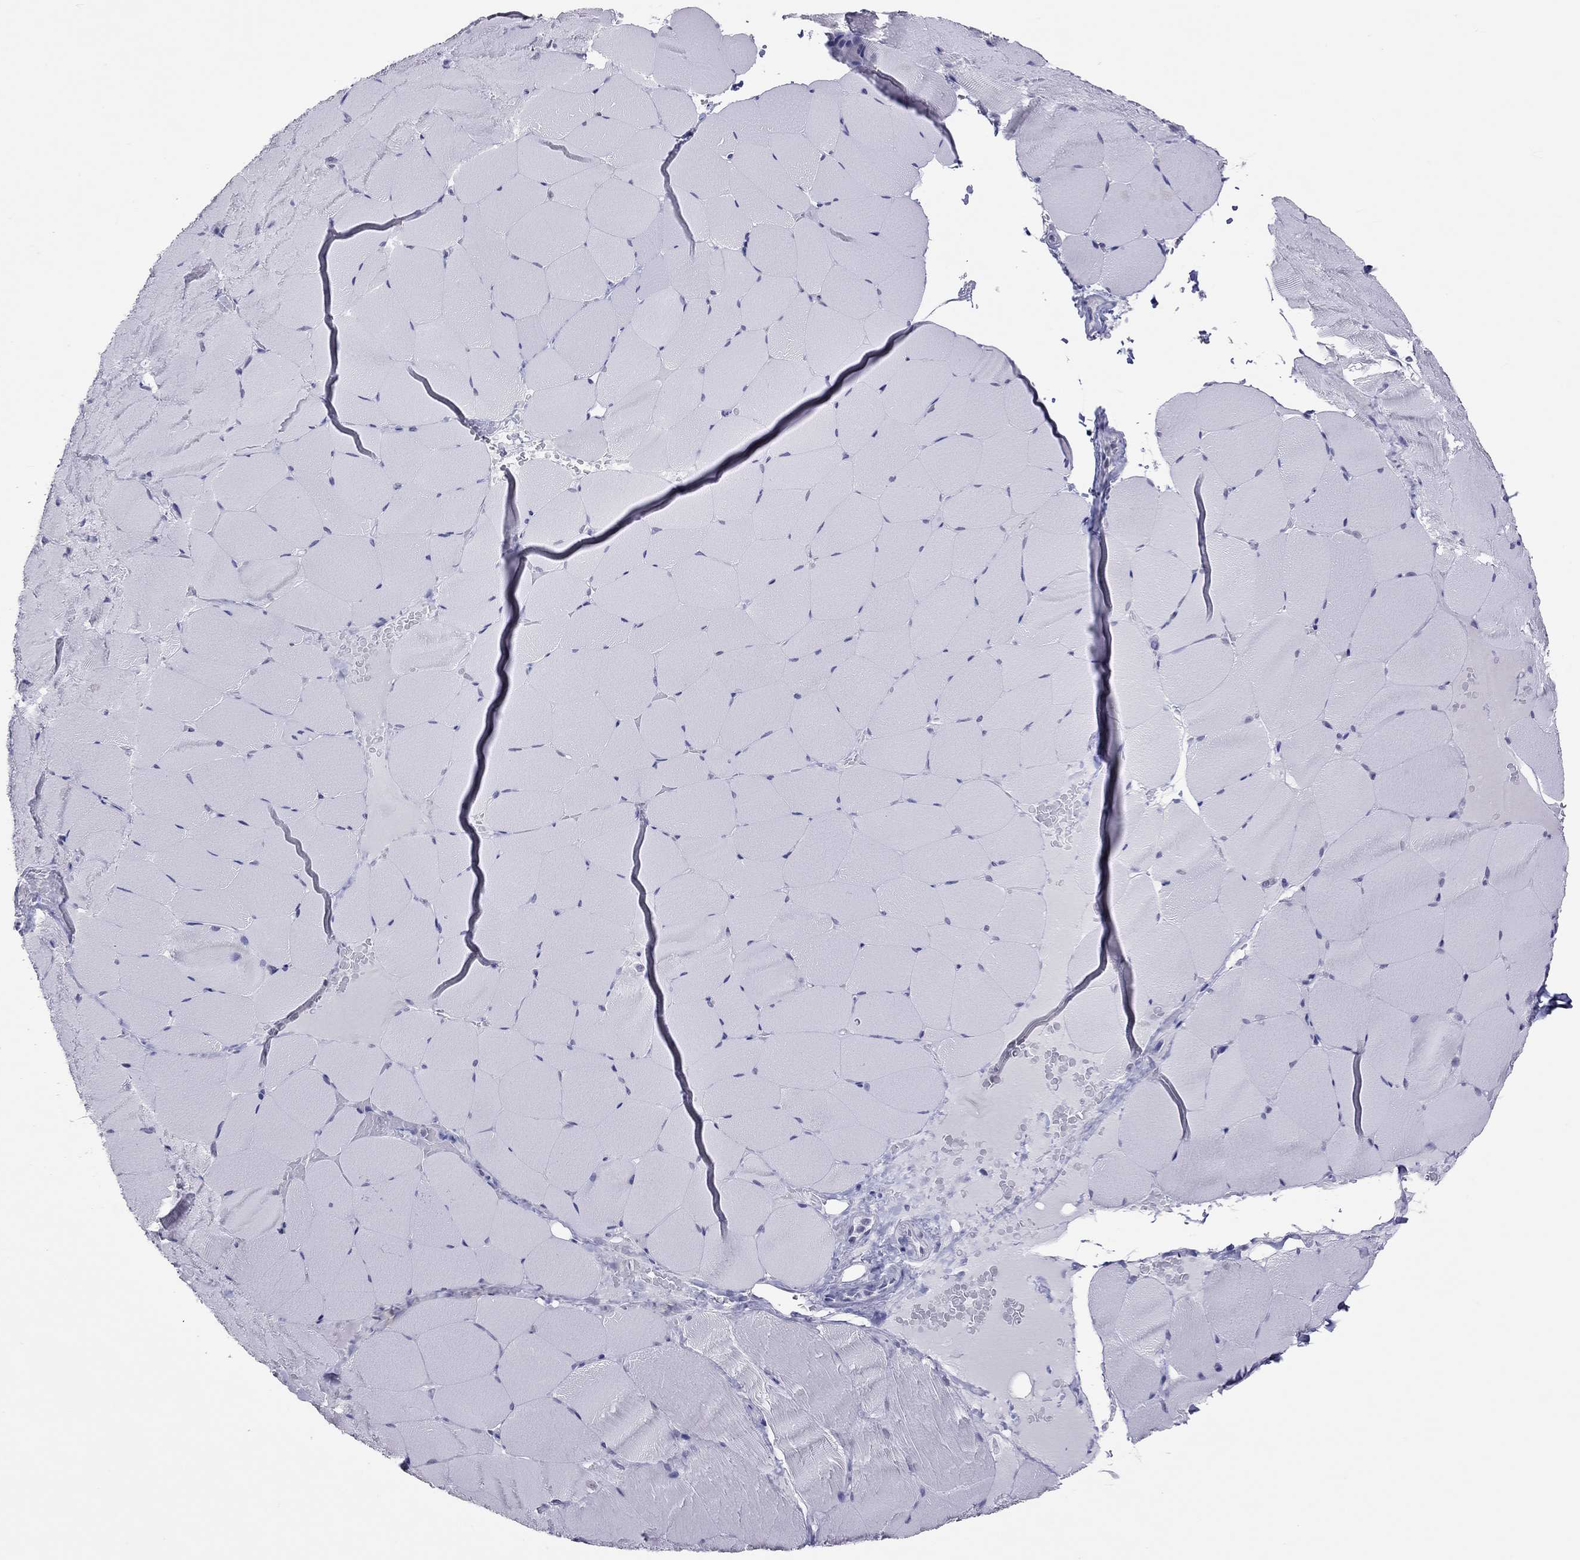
{"staining": {"intensity": "negative", "quantity": "none", "location": "none"}, "tissue": "skeletal muscle", "cell_type": "Myocytes", "image_type": "normal", "snomed": [{"axis": "morphology", "description": "Normal tissue, NOS"}, {"axis": "topography", "description": "Skeletal muscle"}], "caption": "Protein analysis of benign skeletal muscle exhibits no significant staining in myocytes. Brightfield microscopy of immunohistochemistry stained with DAB (3,3'-diaminobenzidine) (brown) and hematoxylin (blue), captured at high magnification.", "gene": "JHY", "patient": {"sex": "female", "age": 37}}